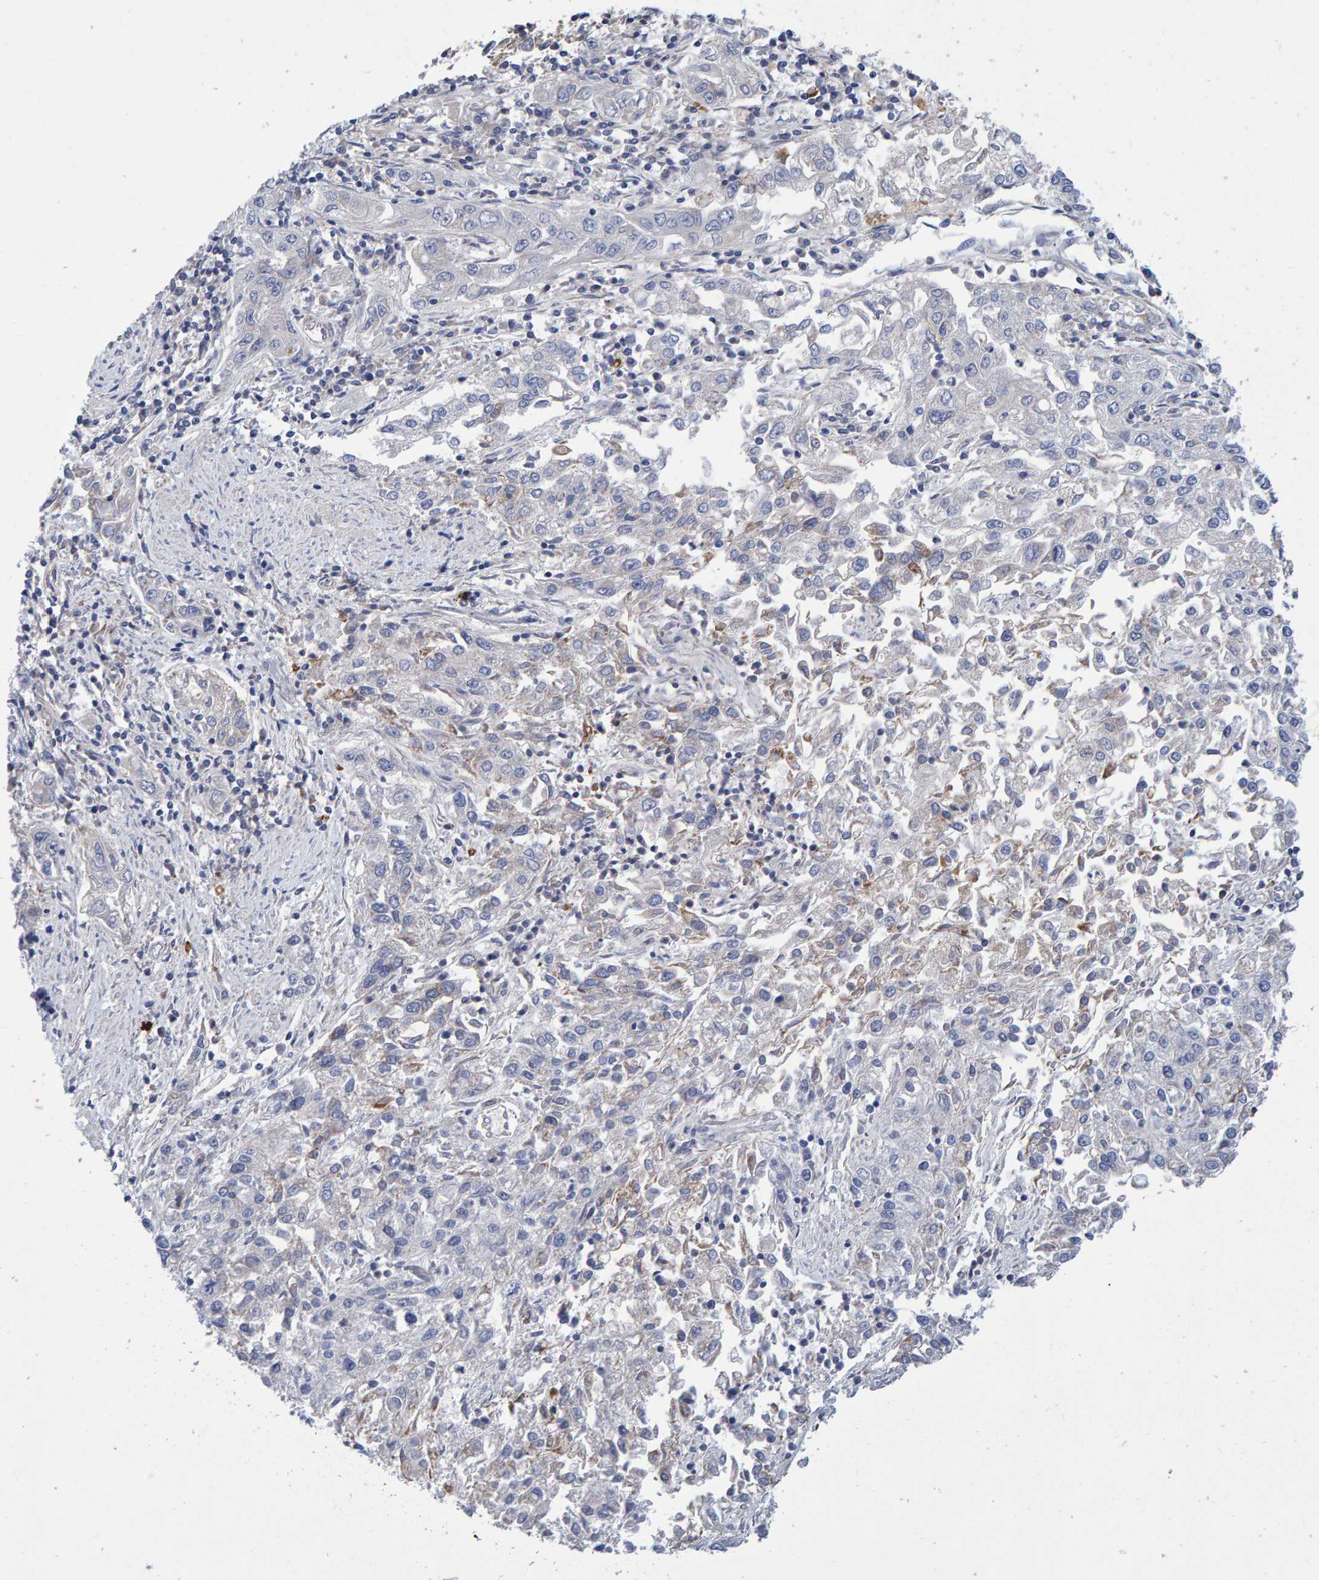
{"staining": {"intensity": "negative", "quantity": "none", "location": "none"}, "tissue": "endometrial cancer", "cell_type": "Tumor cells", "image_type": "cancer", "snomed": [{"axis": "morphology", "description": "Adenocarcinoma, NOS"}, {"axis": "topography", "description": "Endometrium"}], "caption": "Adenocarcinoma (endometrial) was stained to show a protein in brown. There is no significant expression in tumor cells. The staining was performed using DAB (3,3'-diaminobenzidine) to visualize the protein expression in brown, while the nuclei were stained in blue with hematoxylin (Magnification: 20x).", "gene": "EFR3A", "patient": {"sex": "female", "age": 49}}